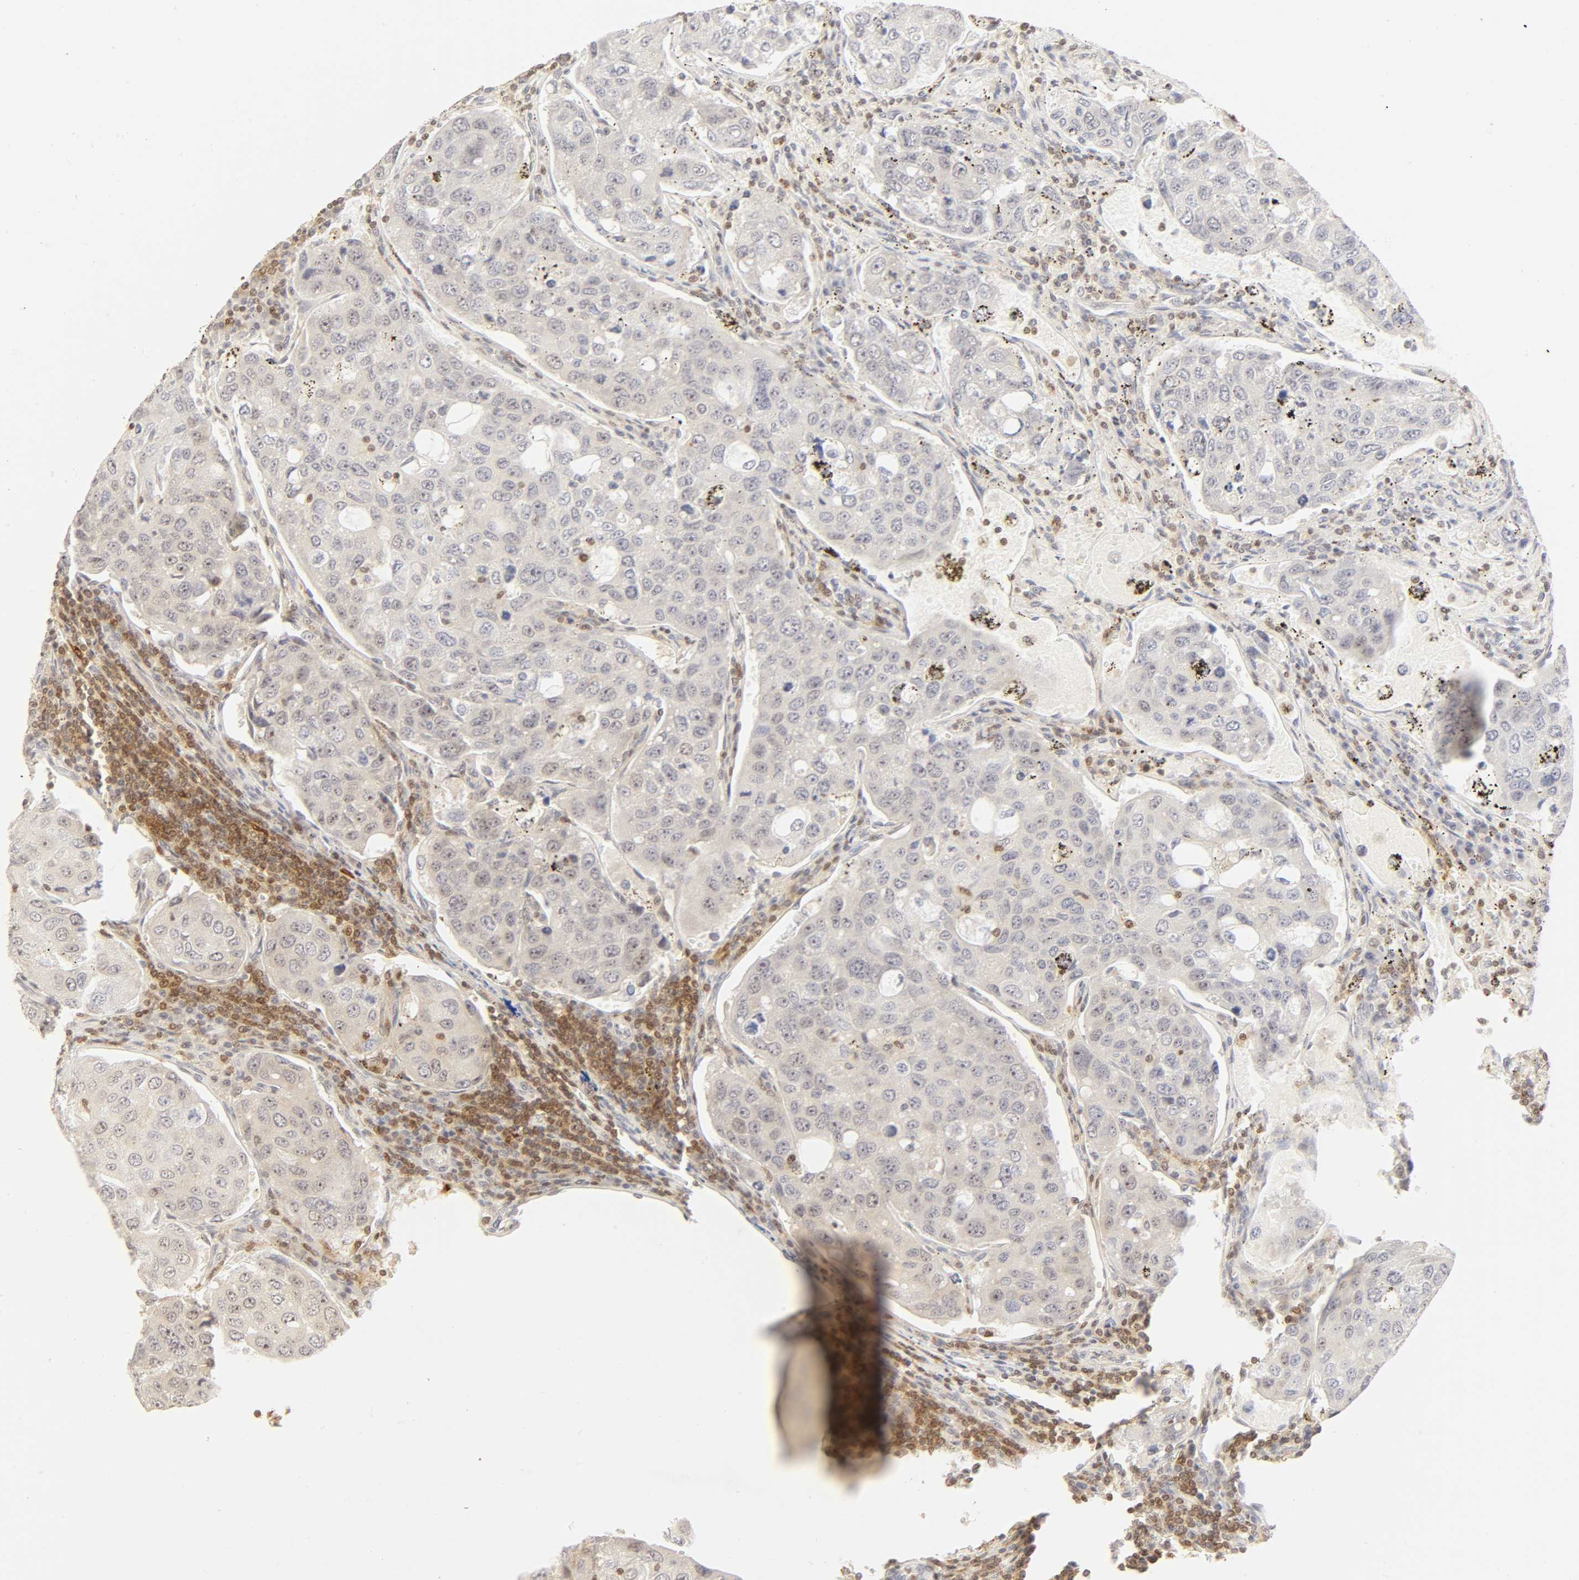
{"staining": {"intensity": "negative", "quantity": "none", "location": "none"}, "tissue": "urothelial cancer", "cell_type": "Tumor cells", "image_type": "cancer", "snomed": [{"axis": "morphology", "description": "Urothelial carcinoma, High grade"}, {"axis": "topography", "description": "Lymph node"}, {"axis": "topography", "description": "Urinary bladder"}], "caption": "Micrograph shows no protein positivity in tumor cells of urothelial cancer tissue.", "gene": "KIF2A", "patient": {"sex": "male", "age": 51}}